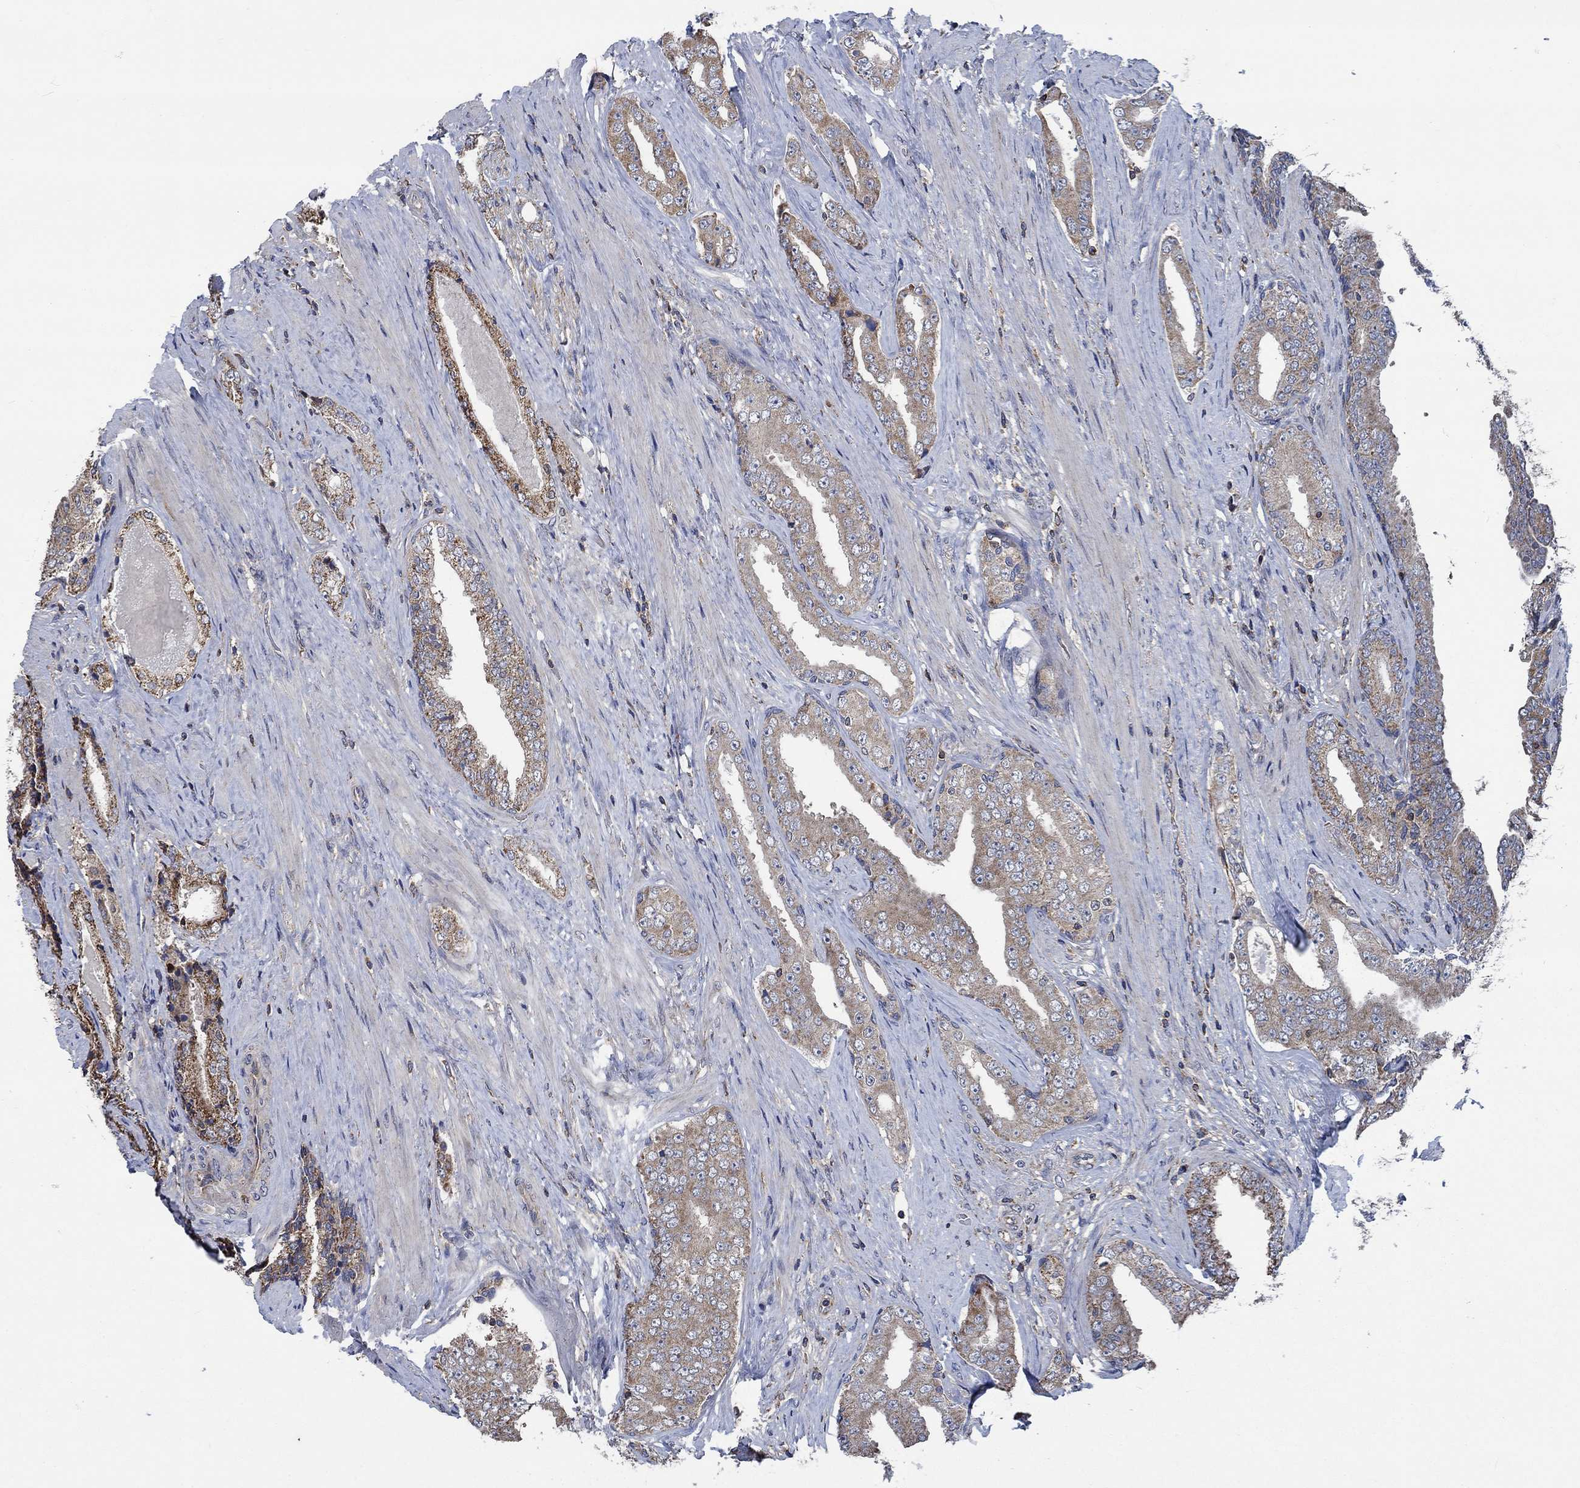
{"staining": {"intensity": "moderate", "quantity": ">75%", "location": "cytoplasmic/membranous"}, "tissue": "prostate cancer", "cell_type": "Tumor cells", "image_type": "cancer", "snomed": [{"axis": "morphology", "description": "Adenocarcinoma, Low grade"}, {"axis": "topography", "description": "Prostate and seminal vesicle, NOS"}], "caption": "The image exhibits a brown stain indicating the presence of a protein in the cytoplasmic/membranous of tumor cells in prostate cancer (low-grade adenocarcinoma).", "gene": "STXBP6", "patient": {"sex": "male", "age": 61}}